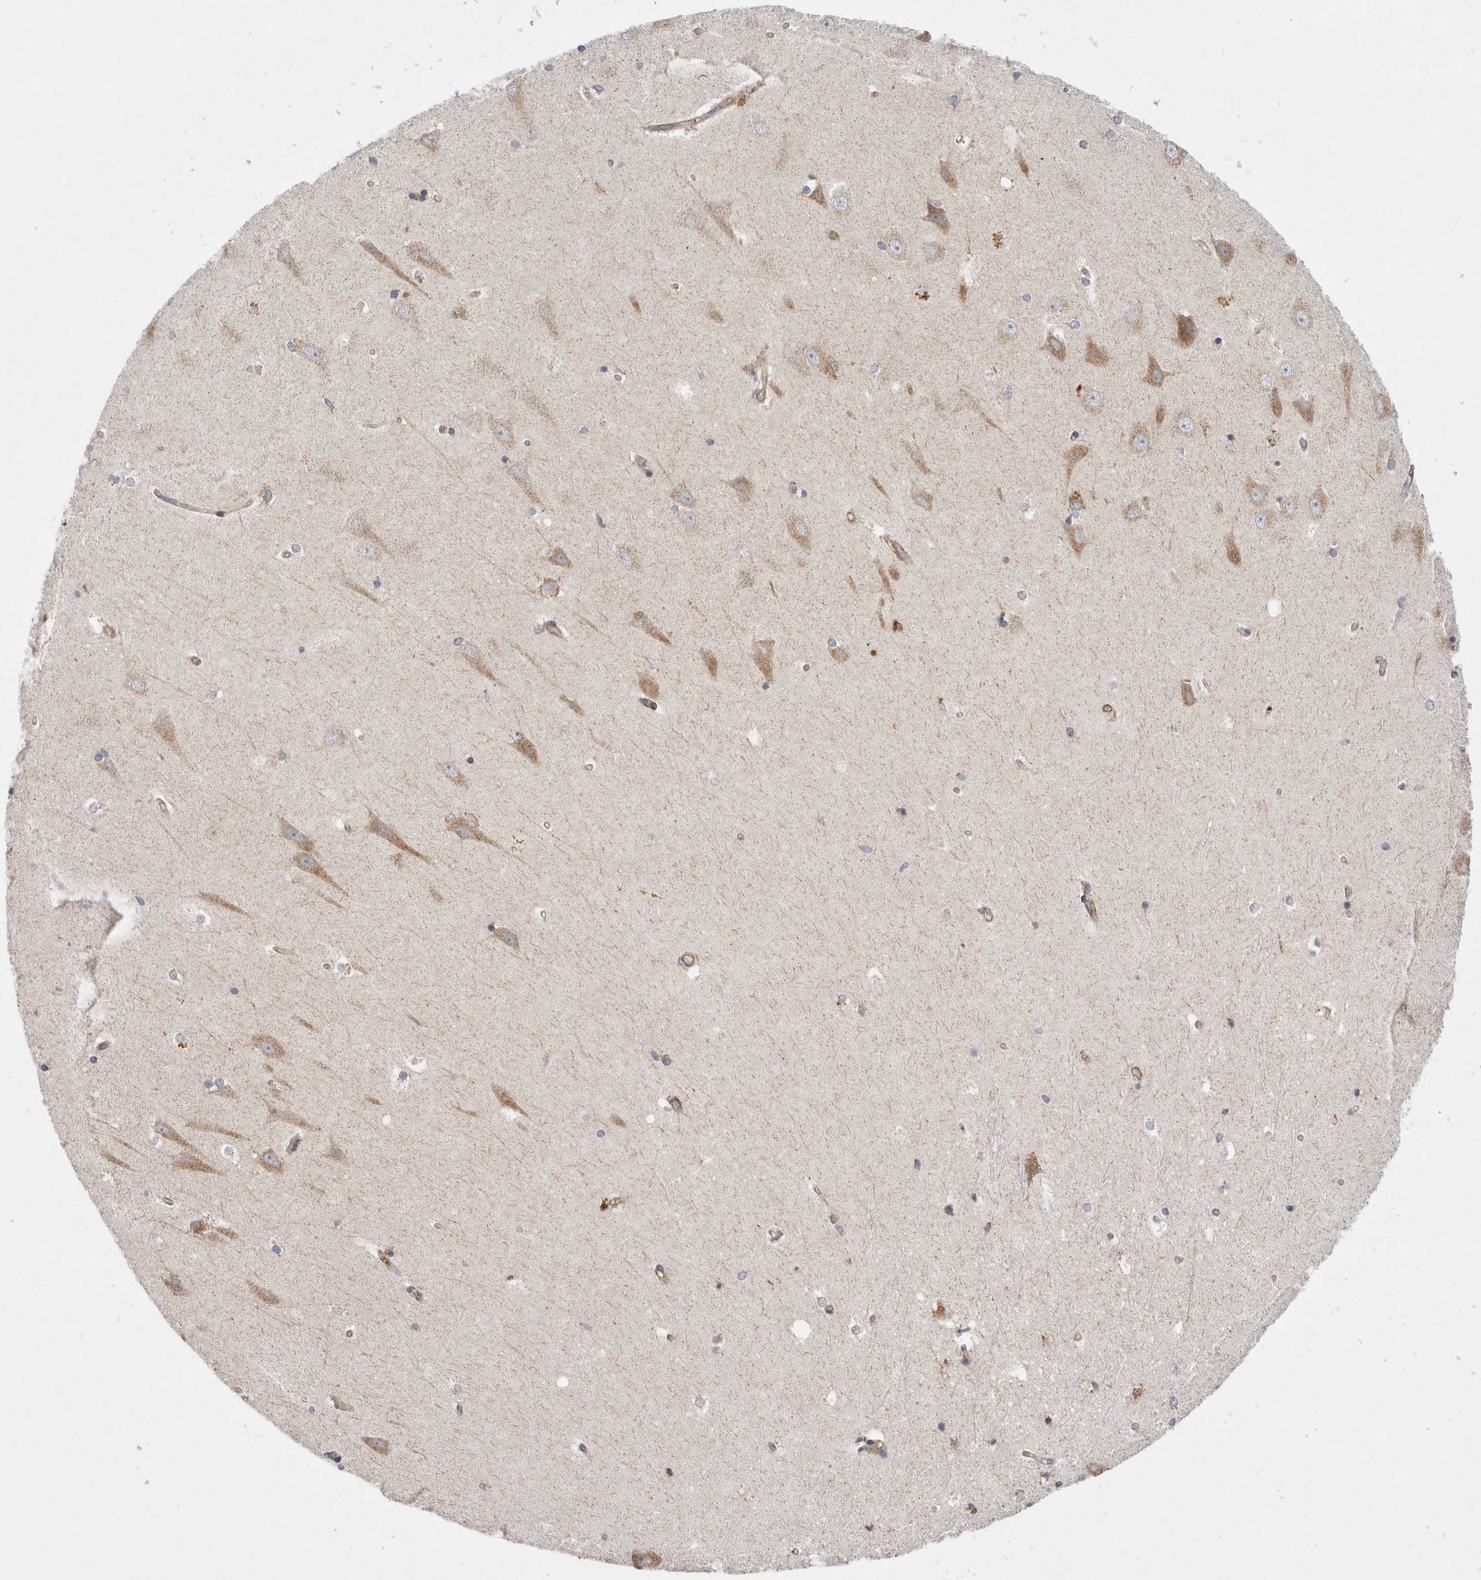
{"staining": {"intensity": "moderate", "quantity": "<25%", "location": "cytoplasmic/membranous"}, "tissue": "hippocampus", "cell_type": "Glial cells", "image_type": "normal", "snomed": [{"axis": "morphology", "description": "Normal tissue, NOS"}, {"axis": "topography", "description": "Hippocampus"}], "caption": "The micrograph demonstrates staining of normal hippocampus, revealing moderate cytoplasmic/membranous protein staining (brown color) within glial cells.", "gene": "MRPS28", "patient": {"sex": "male", "age": 45}}